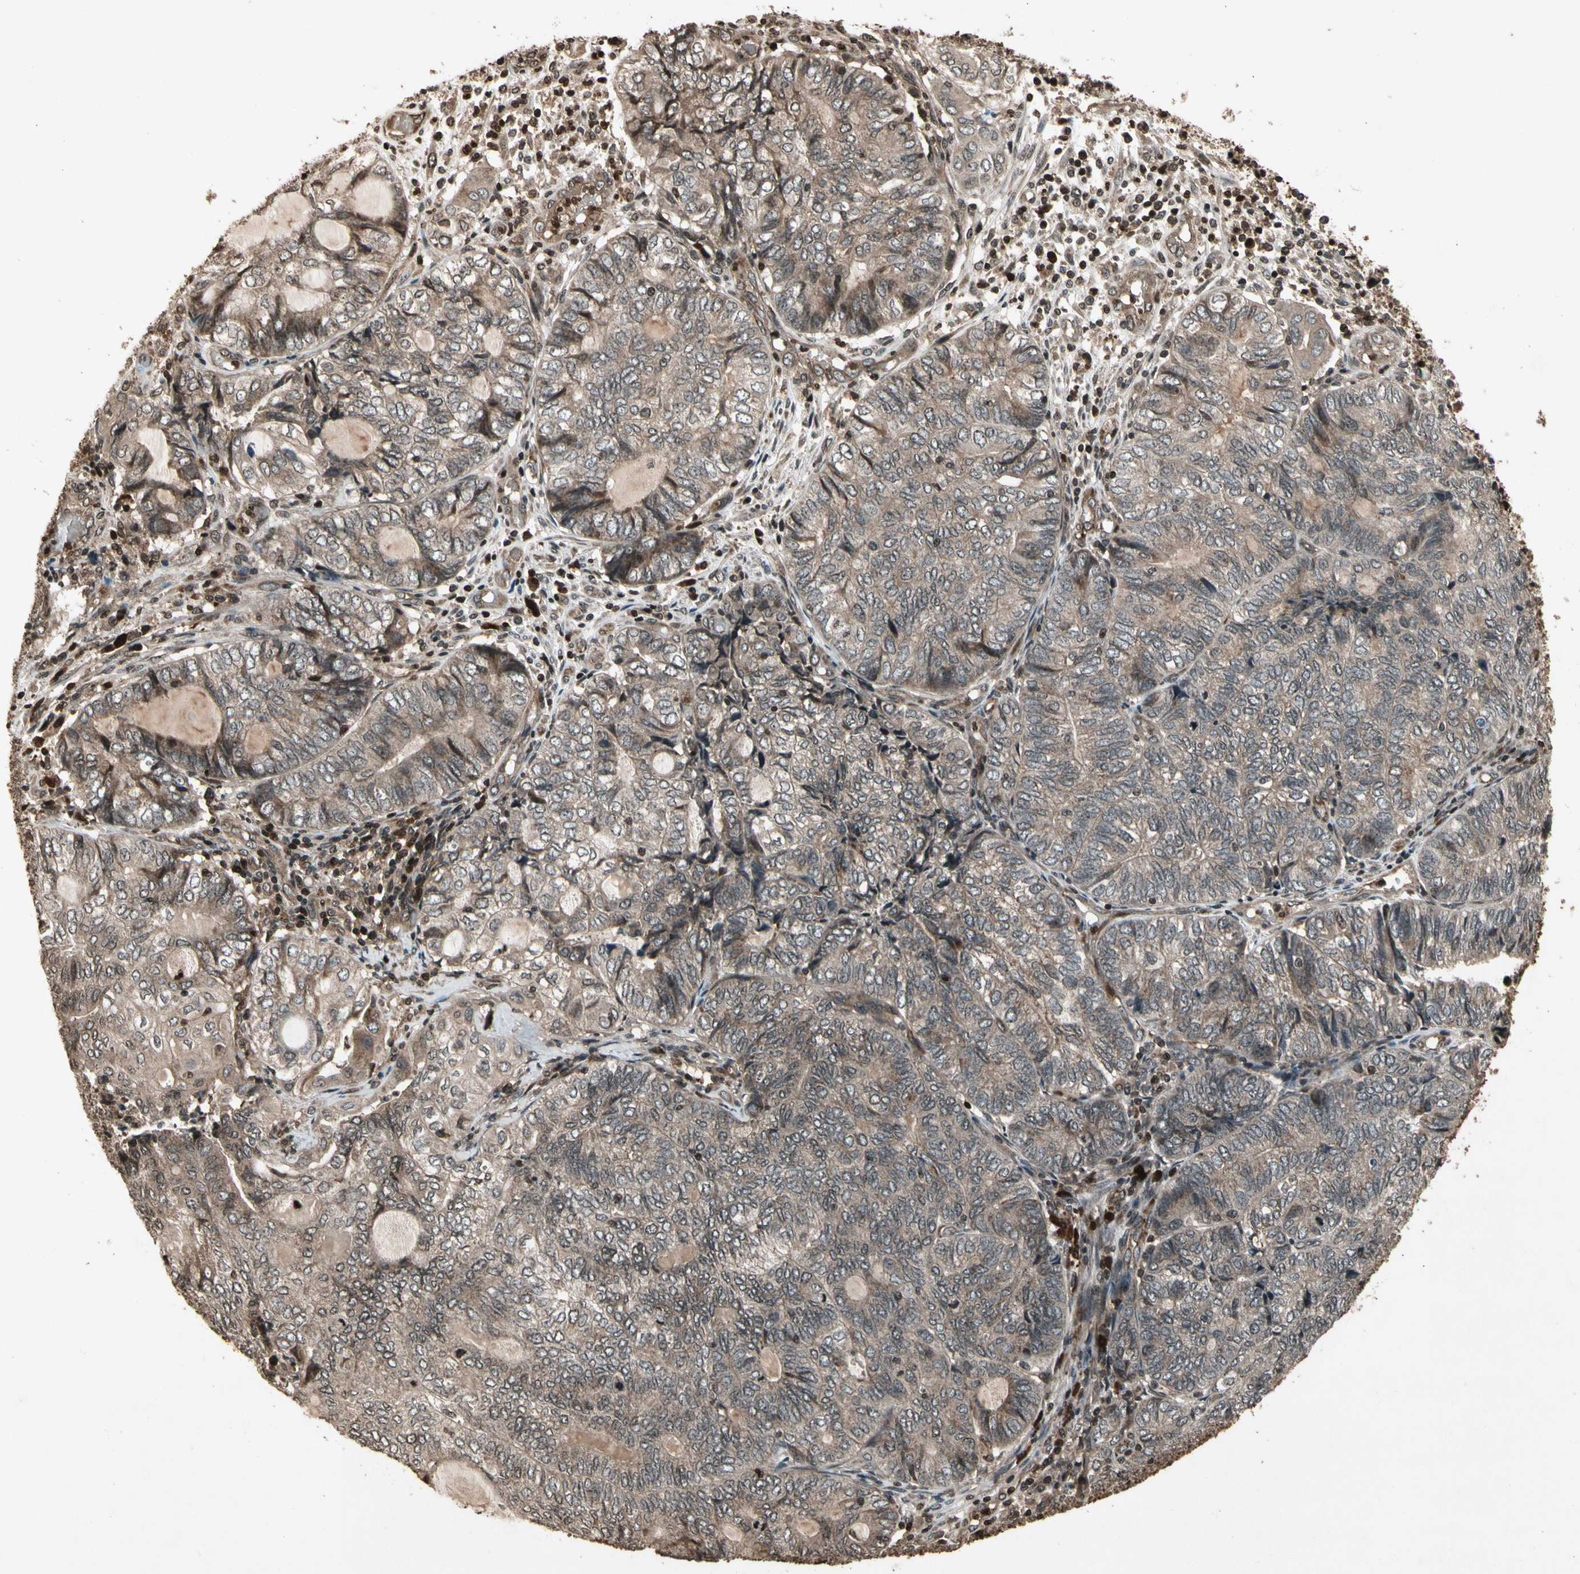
{"staining": {"intensity": "moderate", "quantity": ">75%", "location": "cytoplasmic/membranous"}, "tissue": "endometrial cancer", "cell_type": "Tumor cells", "image_type": "cancer", "snomed": [{"axis": "morphology", "description": "Adenocarcinoma, NOS"}, {"axis": "topography", "description": "Uterus"}, {"axis": "topography", "description": "Endometrium"}], "caption": "A histopathology image of human endometrial cancer stained for a protein demonstrates moderate cytoplasmic/membranous brown staining in tumor cells.", "gene": "GLRX", "patient": {"sex": "female", "age": 70}}